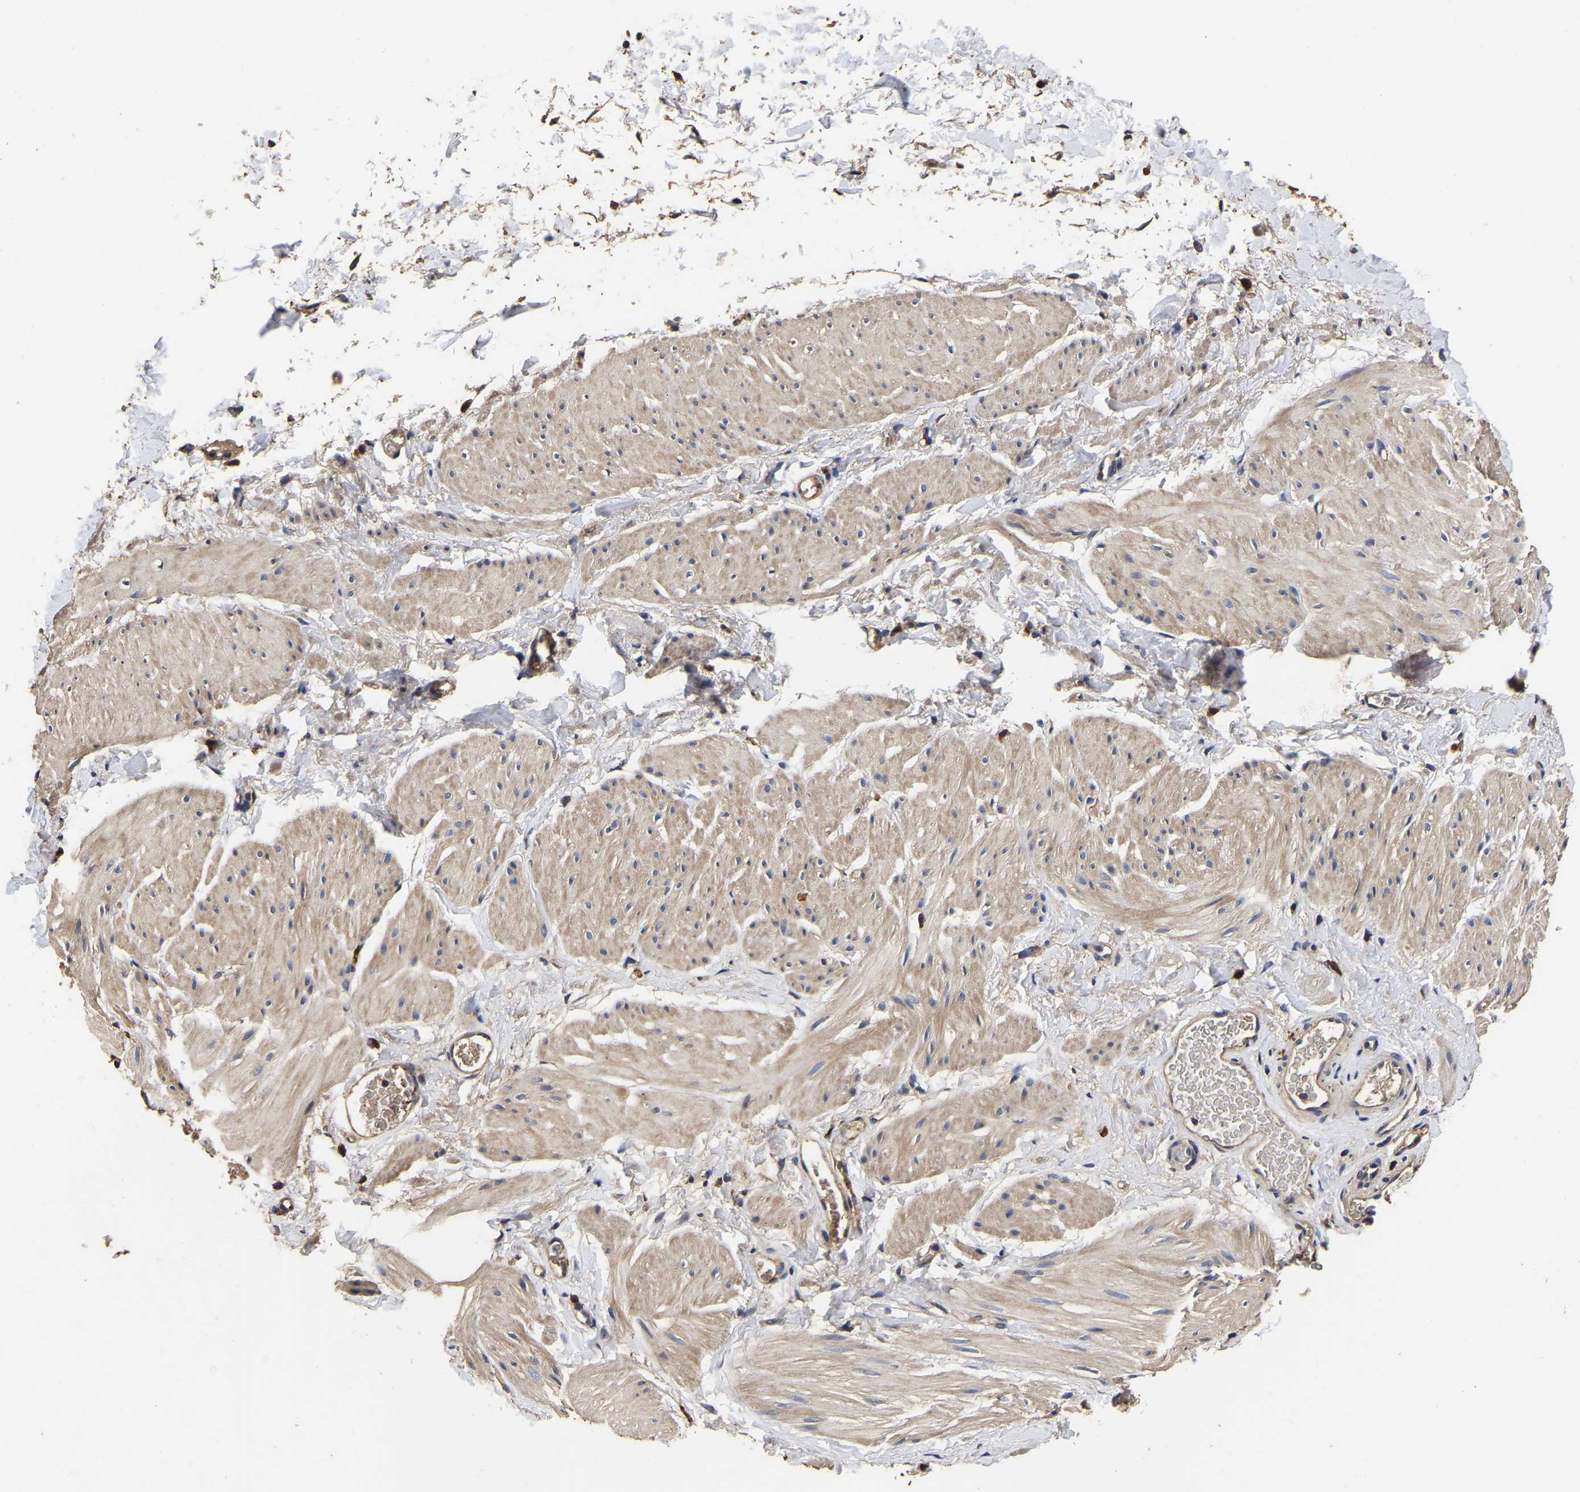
{"staining": {"intensity": "weak", "quantity": "25%-75%", "location": "cytoplasmic/membranous"}, "tissue": "smooth muscle", "cell_type": "Smooth muscle cells", "image_type": "normal", "snomed": [{"axis": "morphology", "description": "Normal tissue, NOS"}, {"axis": "topography", "description": "Smooth muscle"}], "caption": "Immunohistochemistry photomicrograph of normal human smooth muscle stained for a protein (brown), which displays low levels of weak cytoplasmic/membranous staining in approximately 25%-75% of smooth muscle cells.", "gene": "STK32C", "patient": {"sex": "male", "age": 16}}